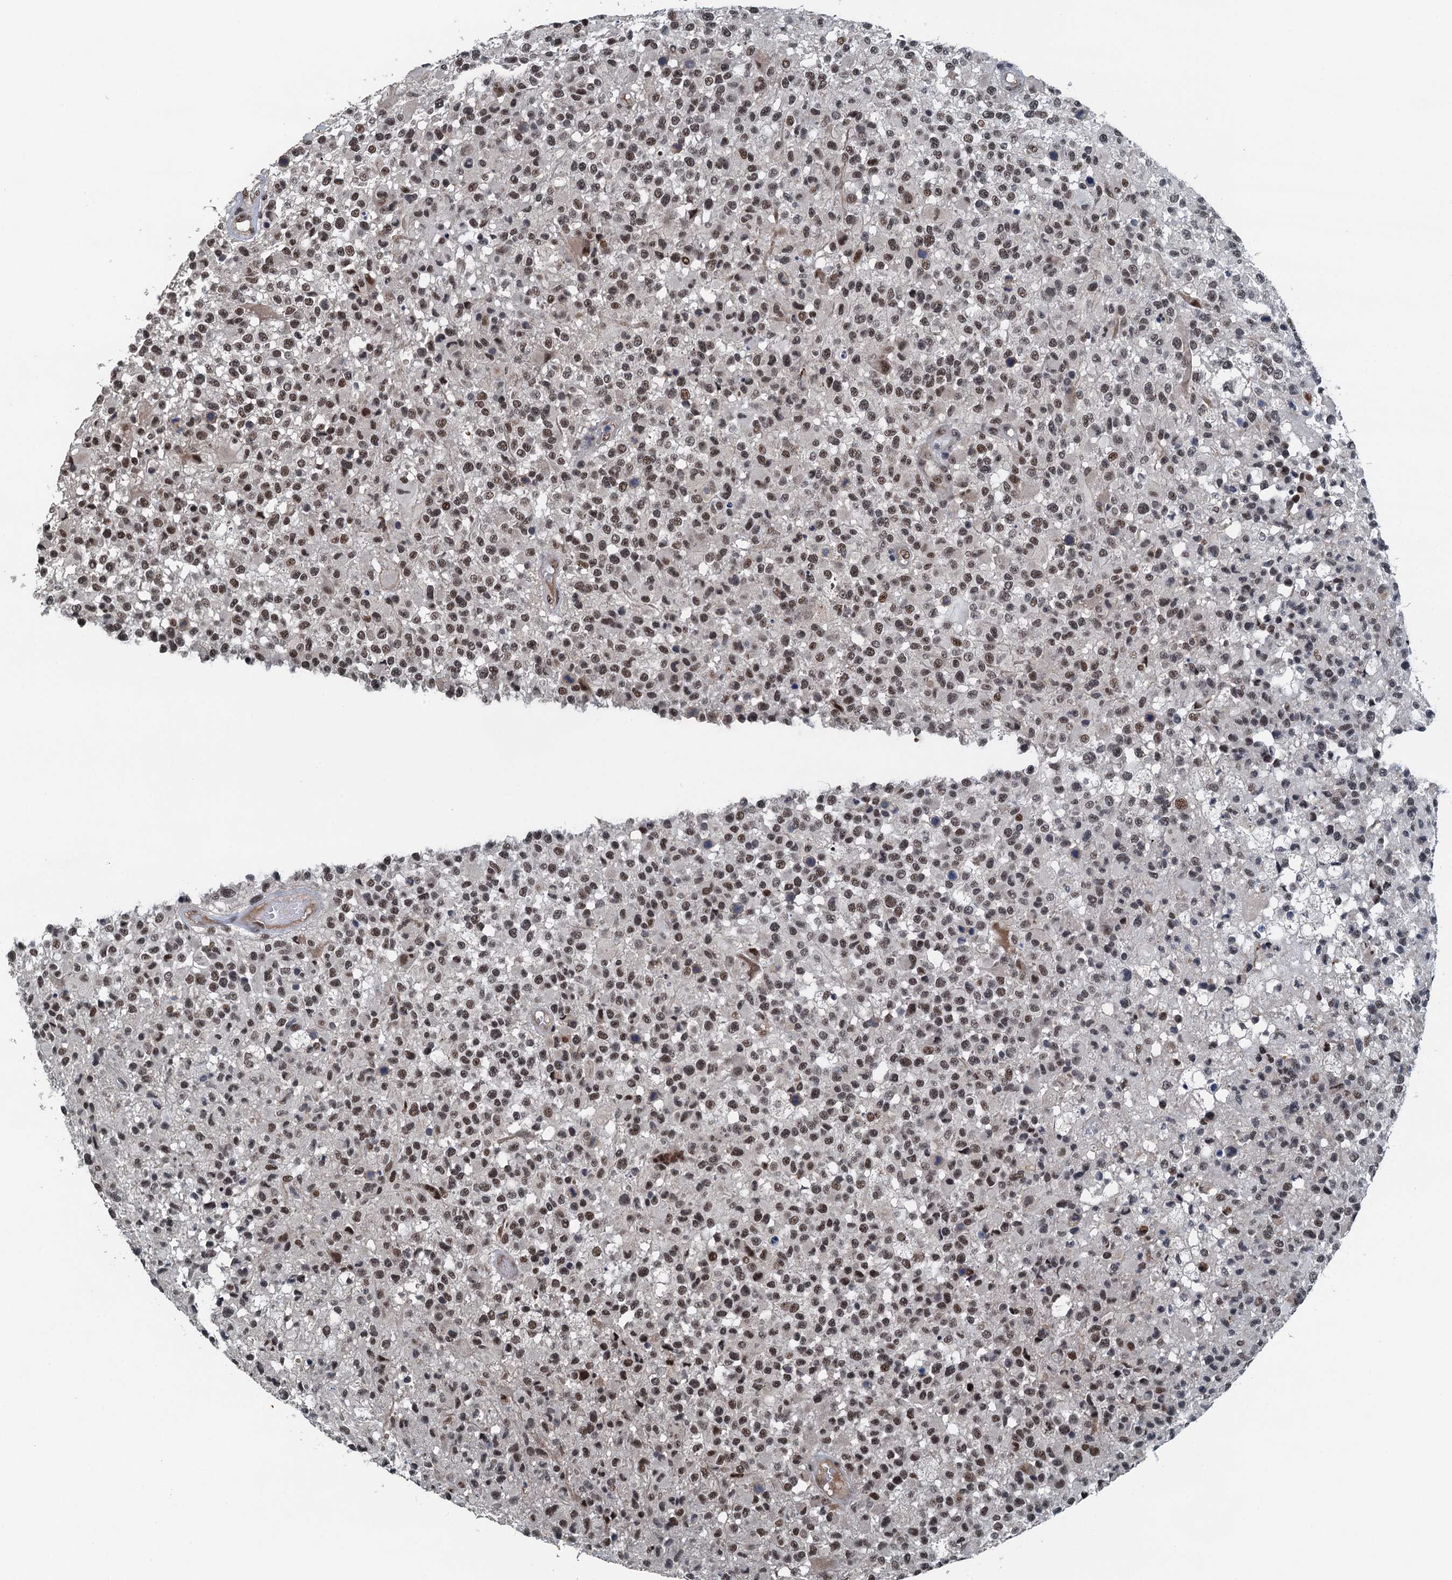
{"staining": {"intensity": "moderate", "quantity": ">75%", "location": "nuclear"}, "tissue": "glioma", "cell_type": "Tumor cells", "image_type": "cancer", "snomed": [{"axis": "morphology", "description": "Glioma, malignant, High grade"}, {"axis": "morphology", "description": "Glioblastoma, NOS"}, {"axis": "topography", "description": "Brain"}], "caption": "A photomicrograph showing moderate nuclear positivity in about >75% of tumor cells in glioblastoma, as visualized by brown immunohistochemical staining.", "gene": "MTA3", "patient": {"sex": "male", "age": 60}}